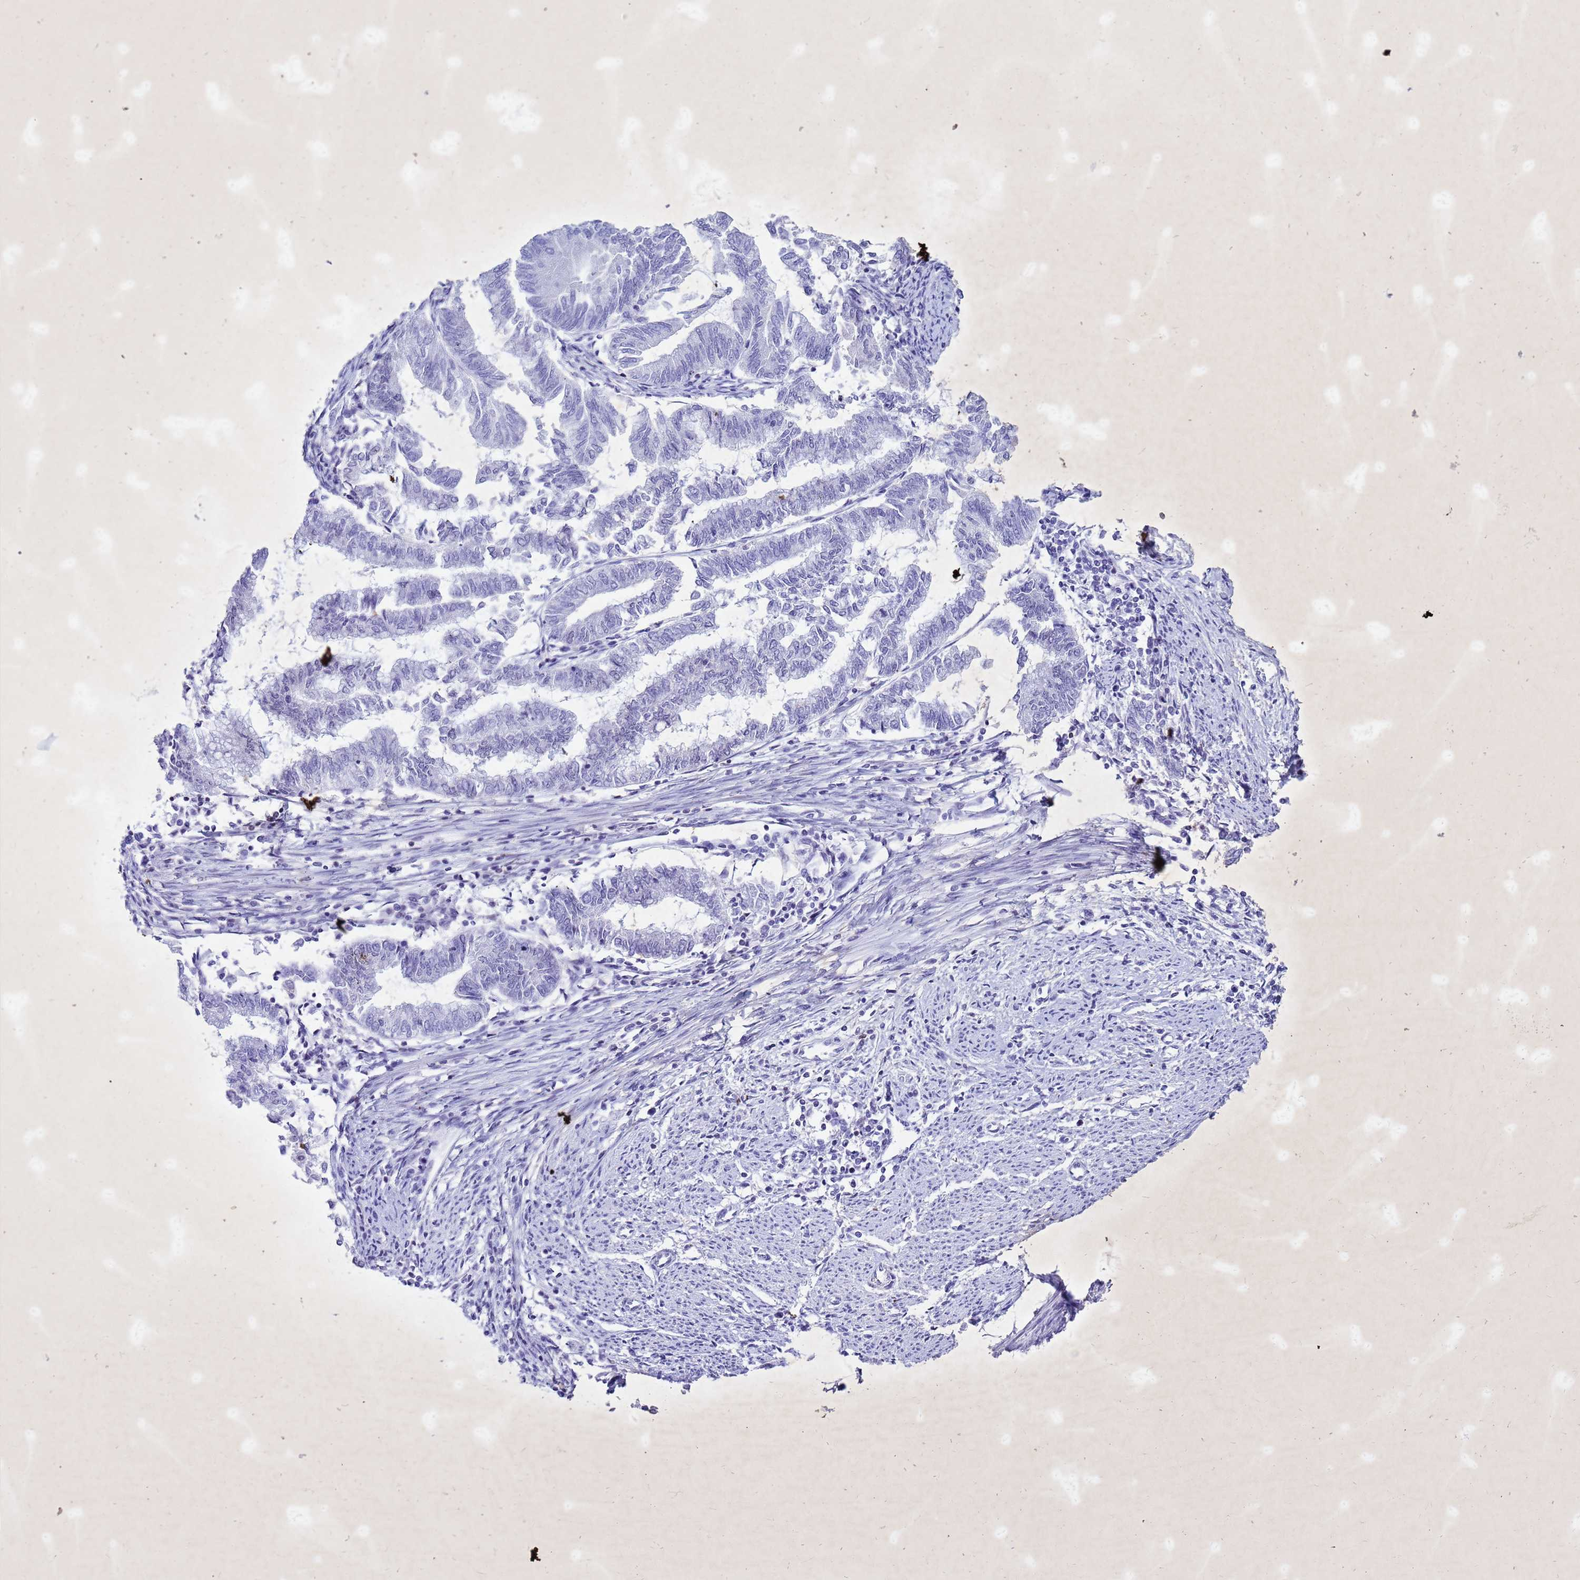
{"staining": {"intensity": "negative", "quantity": "none", "location": "none"}, "tissue": "endometrial cancer", "cell_type": "Tumor cells", "image_type": "cancer", "snomed": [{"axis": "morphology", "description": "Adenocarcinoma, NOS"}, {"axis": "topography", "description": "Endometrium"}], "caption": "IHC histopathology image of neoplastic tissue: endometrial cancer (adenocarcinoma) stained with DAB (3,3'-diaminobenzidine) demonstrates no significant protein expression in tumor cells.", "gene": "COPS9", "patient": {"sex": "female", "age": 79}}